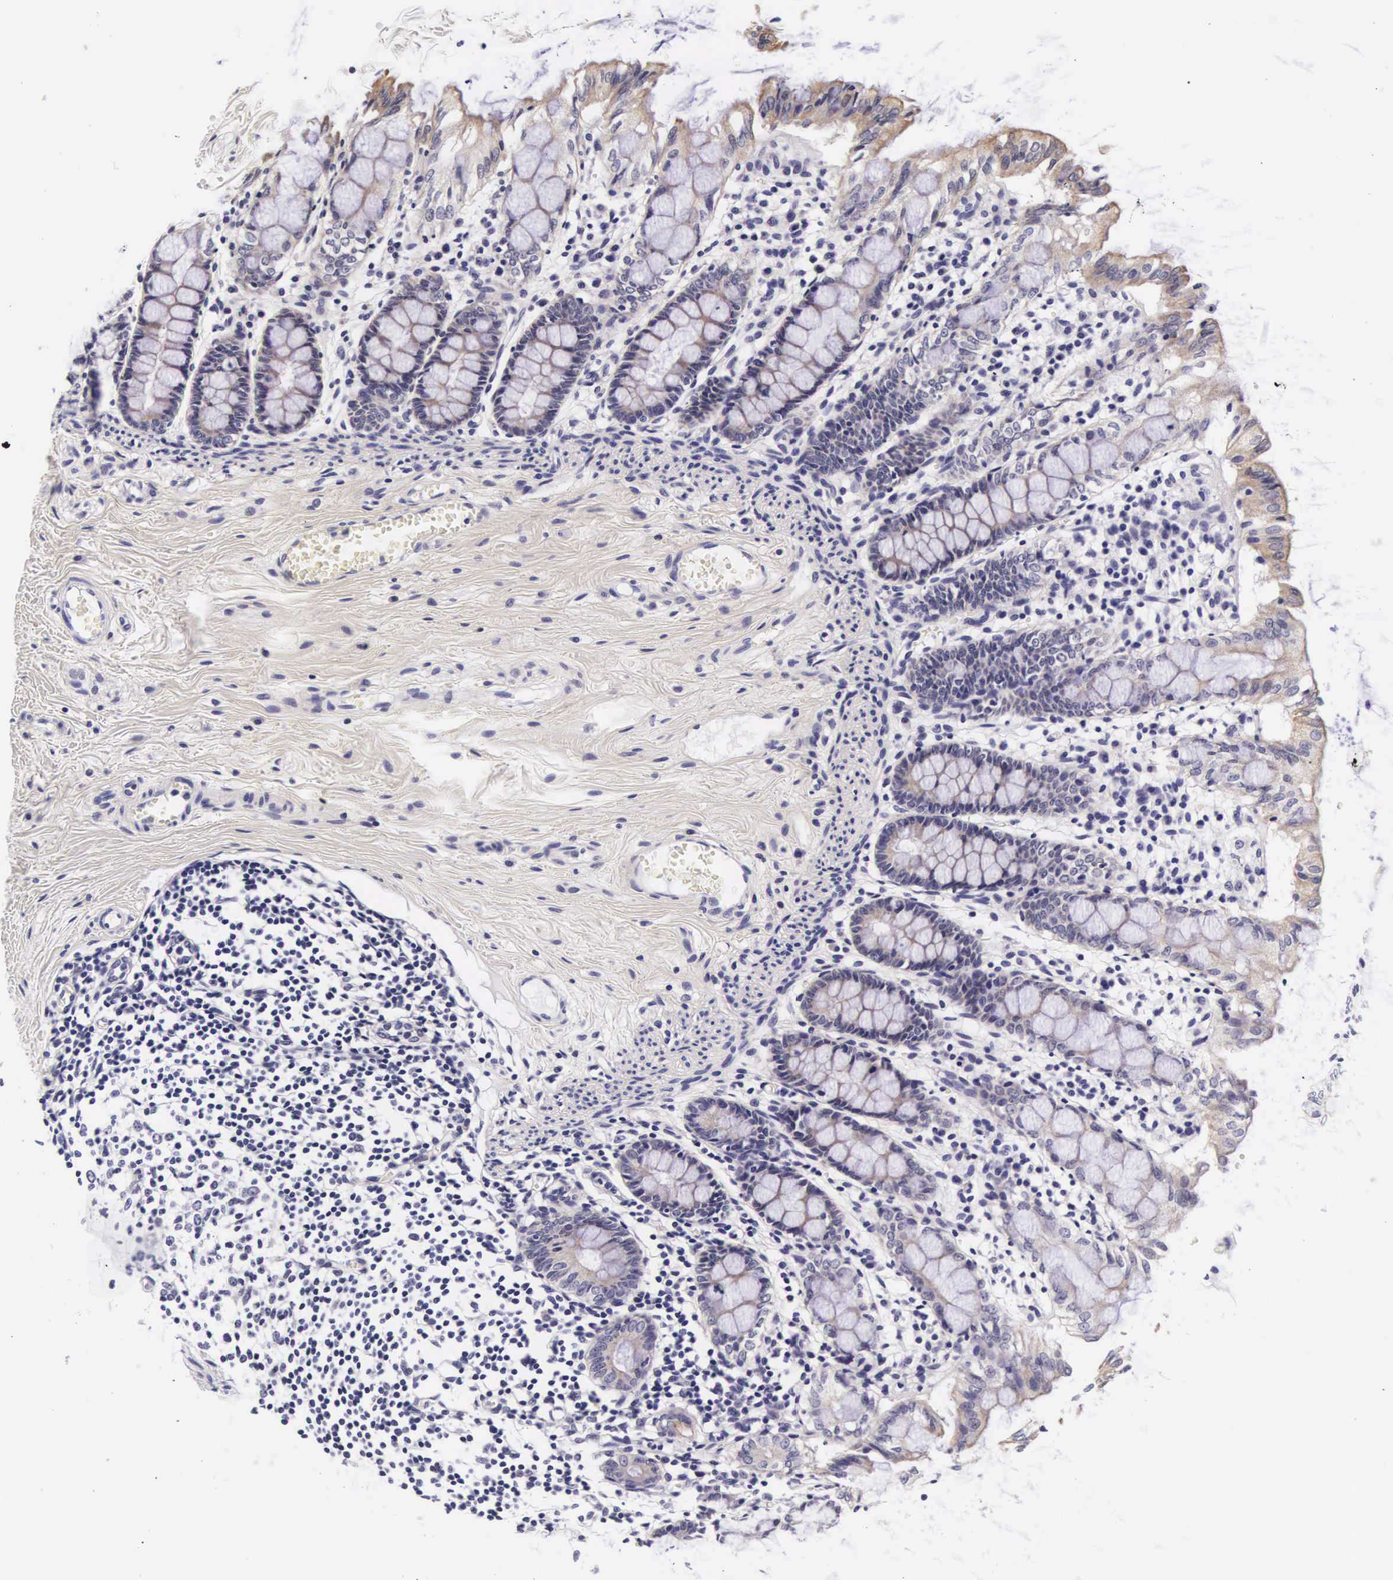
{"staining": {"intensity": "negative", "quantity": "none", "location": "none"}, "tissue": "colon", "cell_type": "Endothelial cells", "image_type": "normal", "snomed": [{"axis": "morphology", "description": "Normal tissue, NOS"}, {"axis": "topography", "description": "Colon"}], "caption": "Immunohistochemical staining of unremarkable colon reveals no significant staining in endothelial cells. Nuclei are stained in blue.", "gene": "PHETA2", "patient": {"sex": "male", "age": 1}}